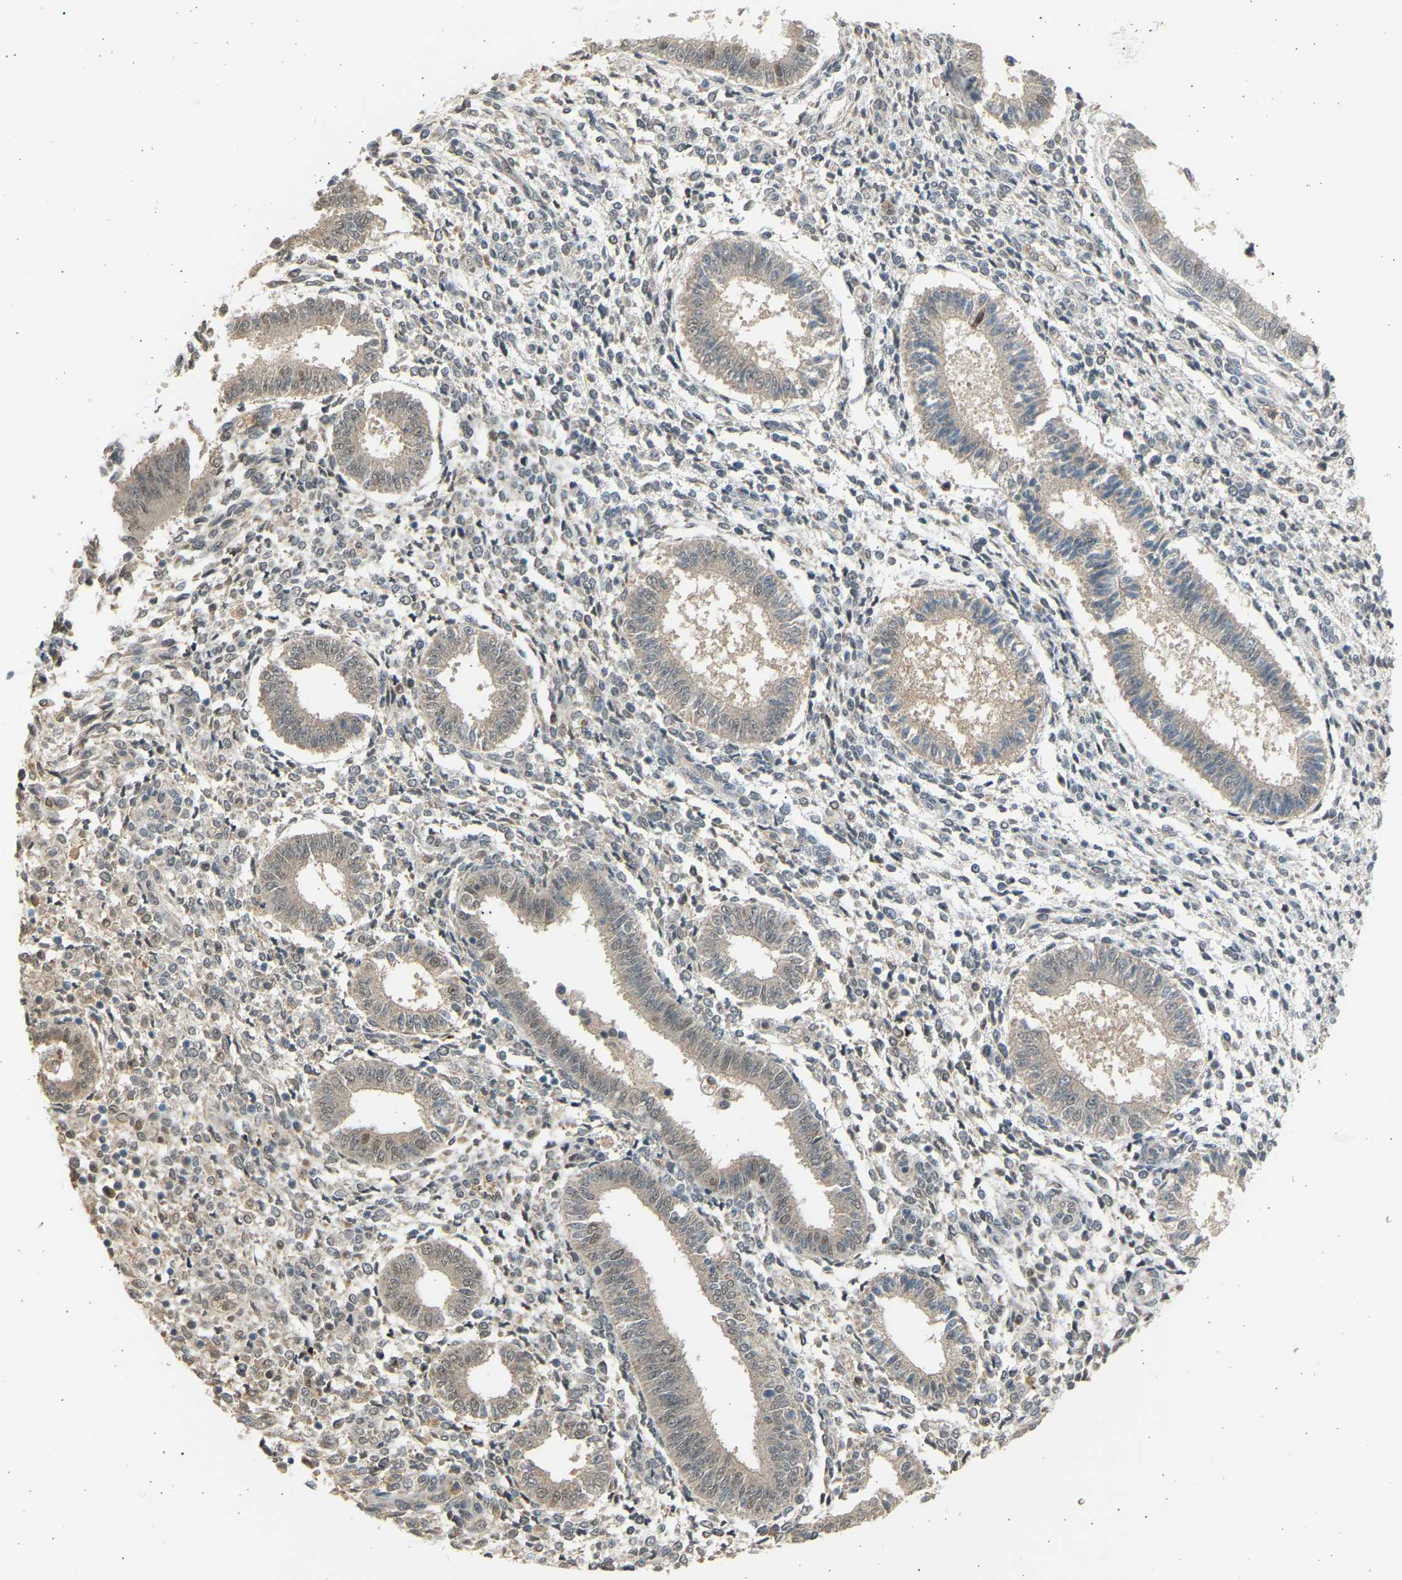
{"staining": {"intensity": "weak", "quantity": "<25%", "location": "cytoplasmic/membranous,nuclear"}, "tissue": "endometrium", "cell_type": "Cells in endometrial stroma", "image_type": "normal", "snomed": [{"axis": "morphology", "description": "Normal tissue, NOS"}, {"axis": "topography", "description": "Endometrium"}], "caption": "This is a photomicrograph of immunohistochemistry (IHC) staining of normal endometrium, which shows no expression in cells in endometrial stroma.", "gene": "BIRC2", "patient": {"sex": "female", "age": 35}}